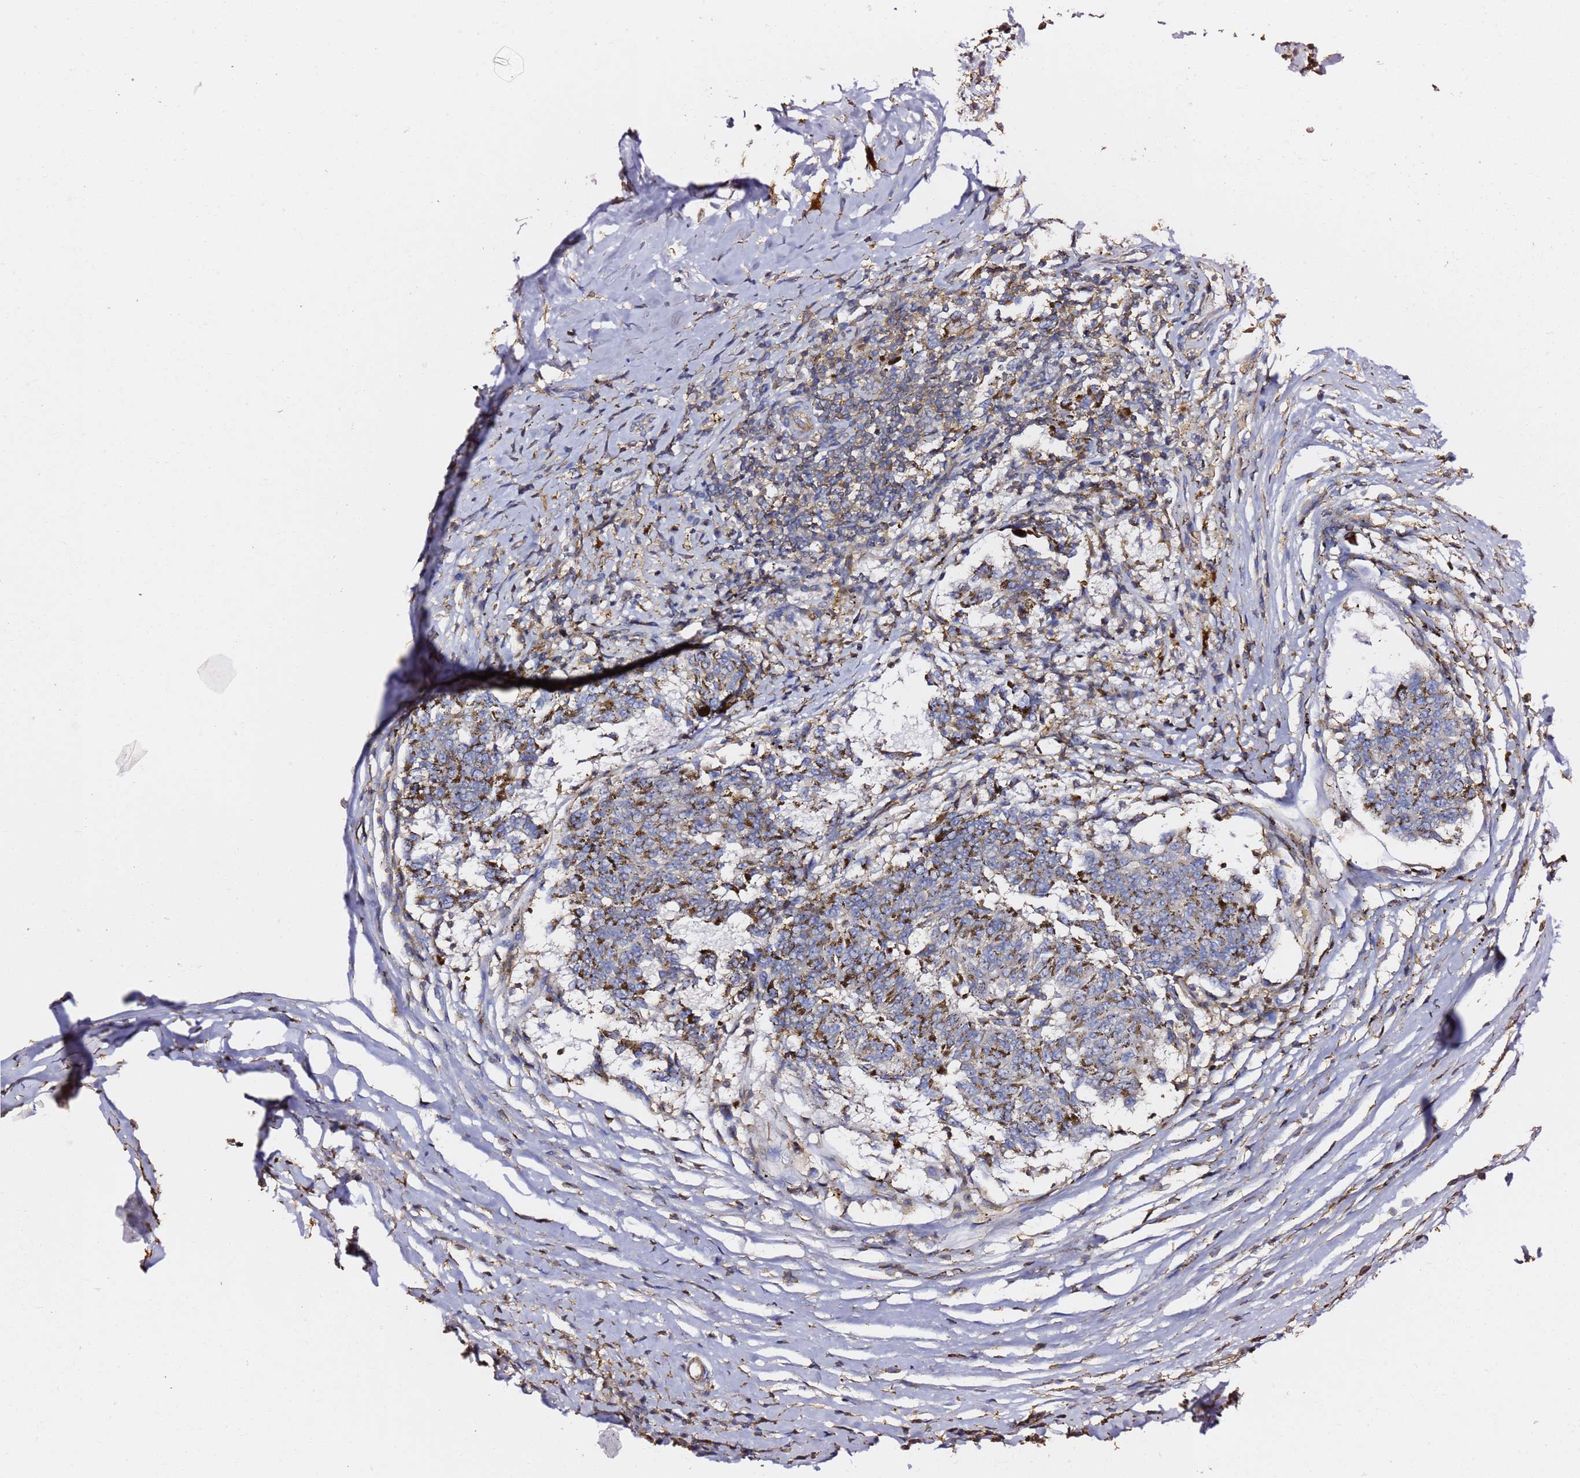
{"staining": {"intensity": "negative", "quantity": "none", "location": "none"}, "tissue": "melanoma", "cell_type": "Tumor cells", "image_type": "cancer", "snomed": [{"axis": "morphology", "description": "Malignant melanoma, NOS"}, {"axis": "topography", "description": "Skin"}], "caption": "Immunohistochemistry histopathology image of neoplastic tissue: human malignant melanoma stained with DAB (3,3'-diaminobenzidine) displays no significant protein positivity in tumor cells.", "gene": "ZFP36L2", "patient": {"sex": "female", "age": 72}}